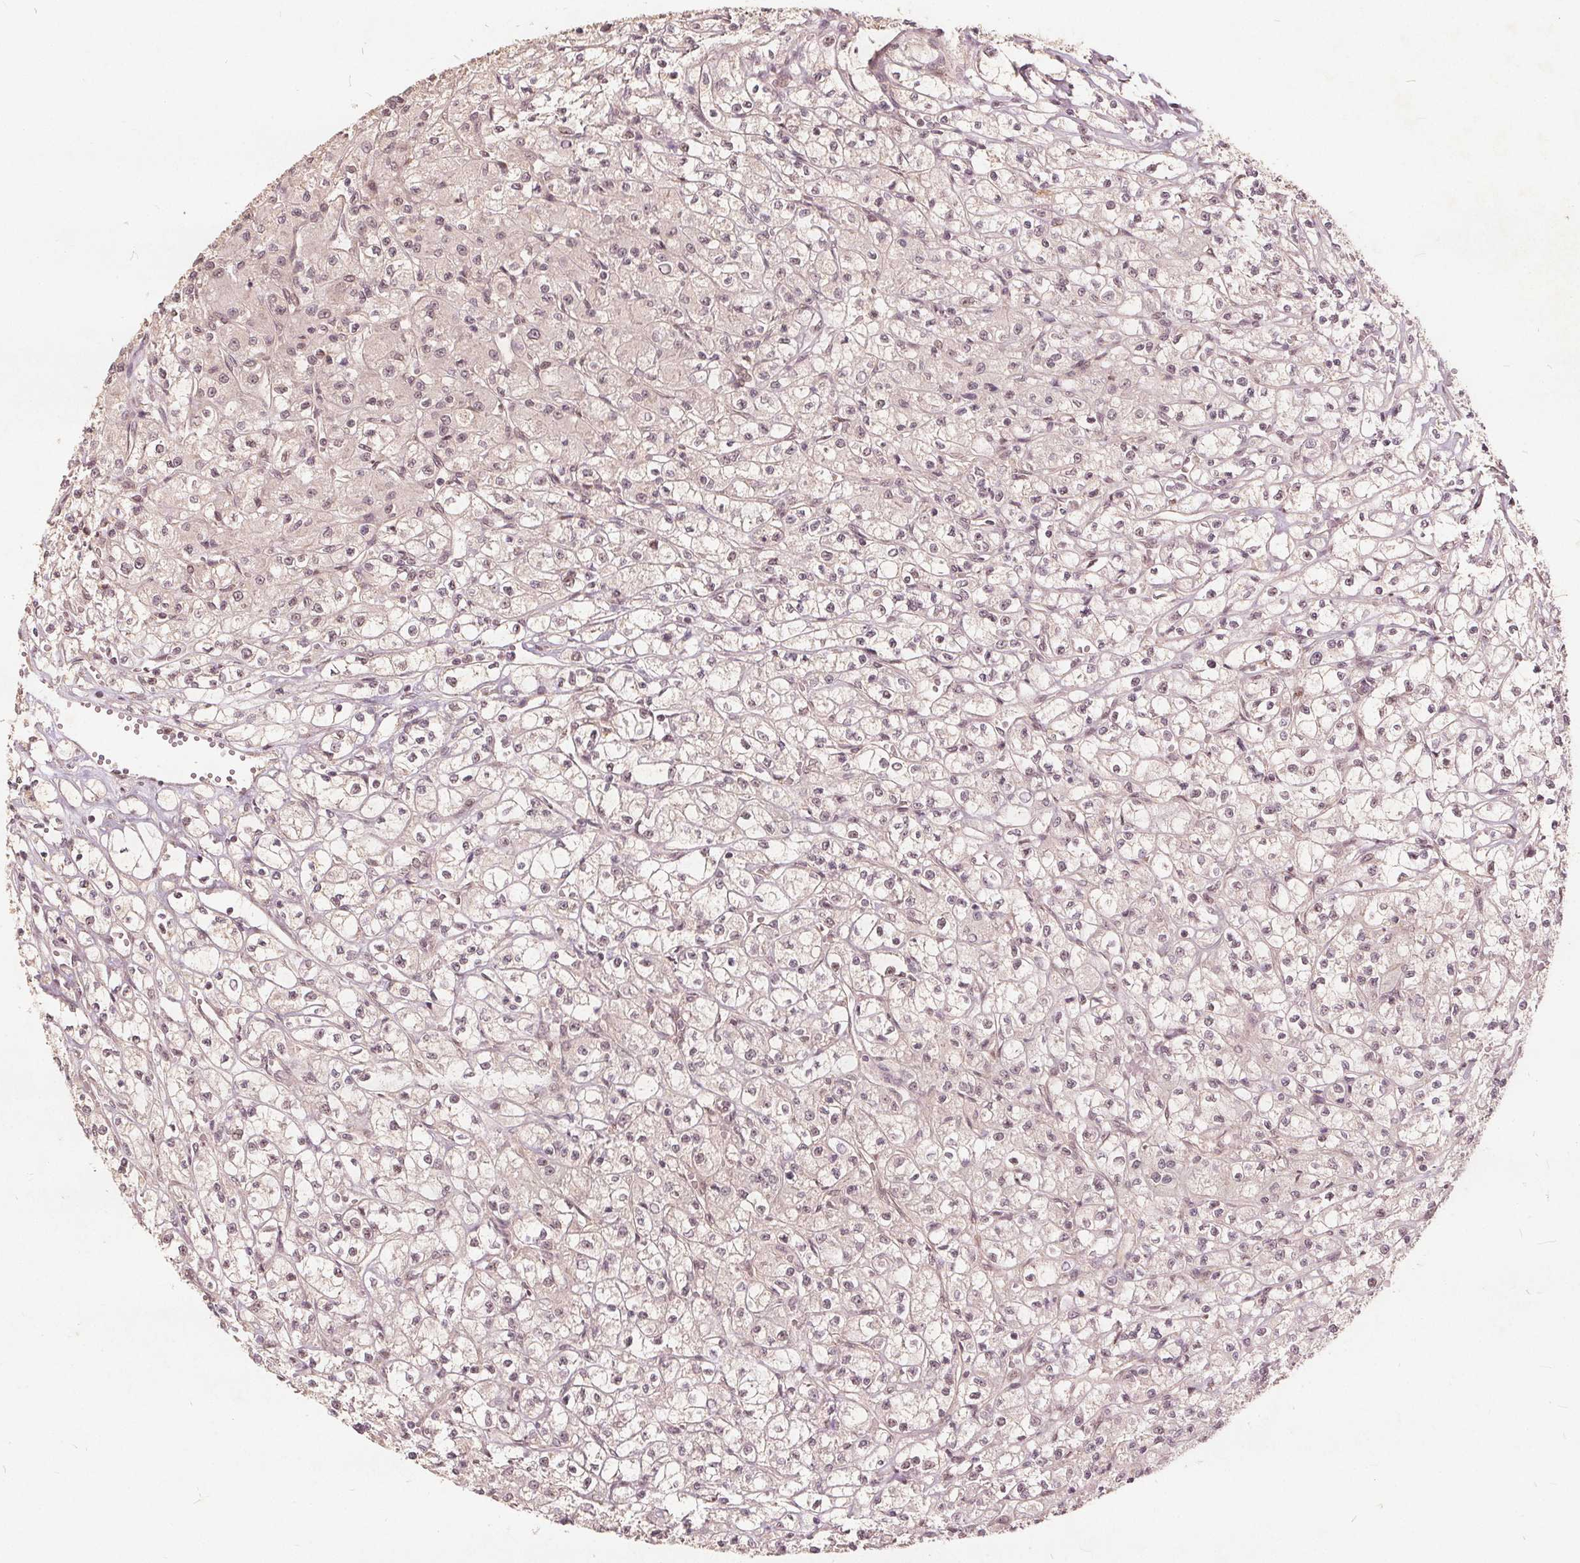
{"staining": {"intensity": "weak", "quantity": "<25%", "location": "nuclear"}, "tissue": "renal cancer", "cell_type": "Tumor cells", "image_type": "cancer", "snomed": [{"axis": "morphology", "description": "Adenocarcinoma, NOS"}, {"axis": "topography", "description": "Kidney"}], "caption": "Immunohistochemical staining of renal cancer shows no significant staining in tumor cells. The staining is performed using DAB brown chromogen with nuclei counter-stained in using hematoxylin.", "gene": "PPP1CB", "patient": {"sex": "female", "age": 70}}